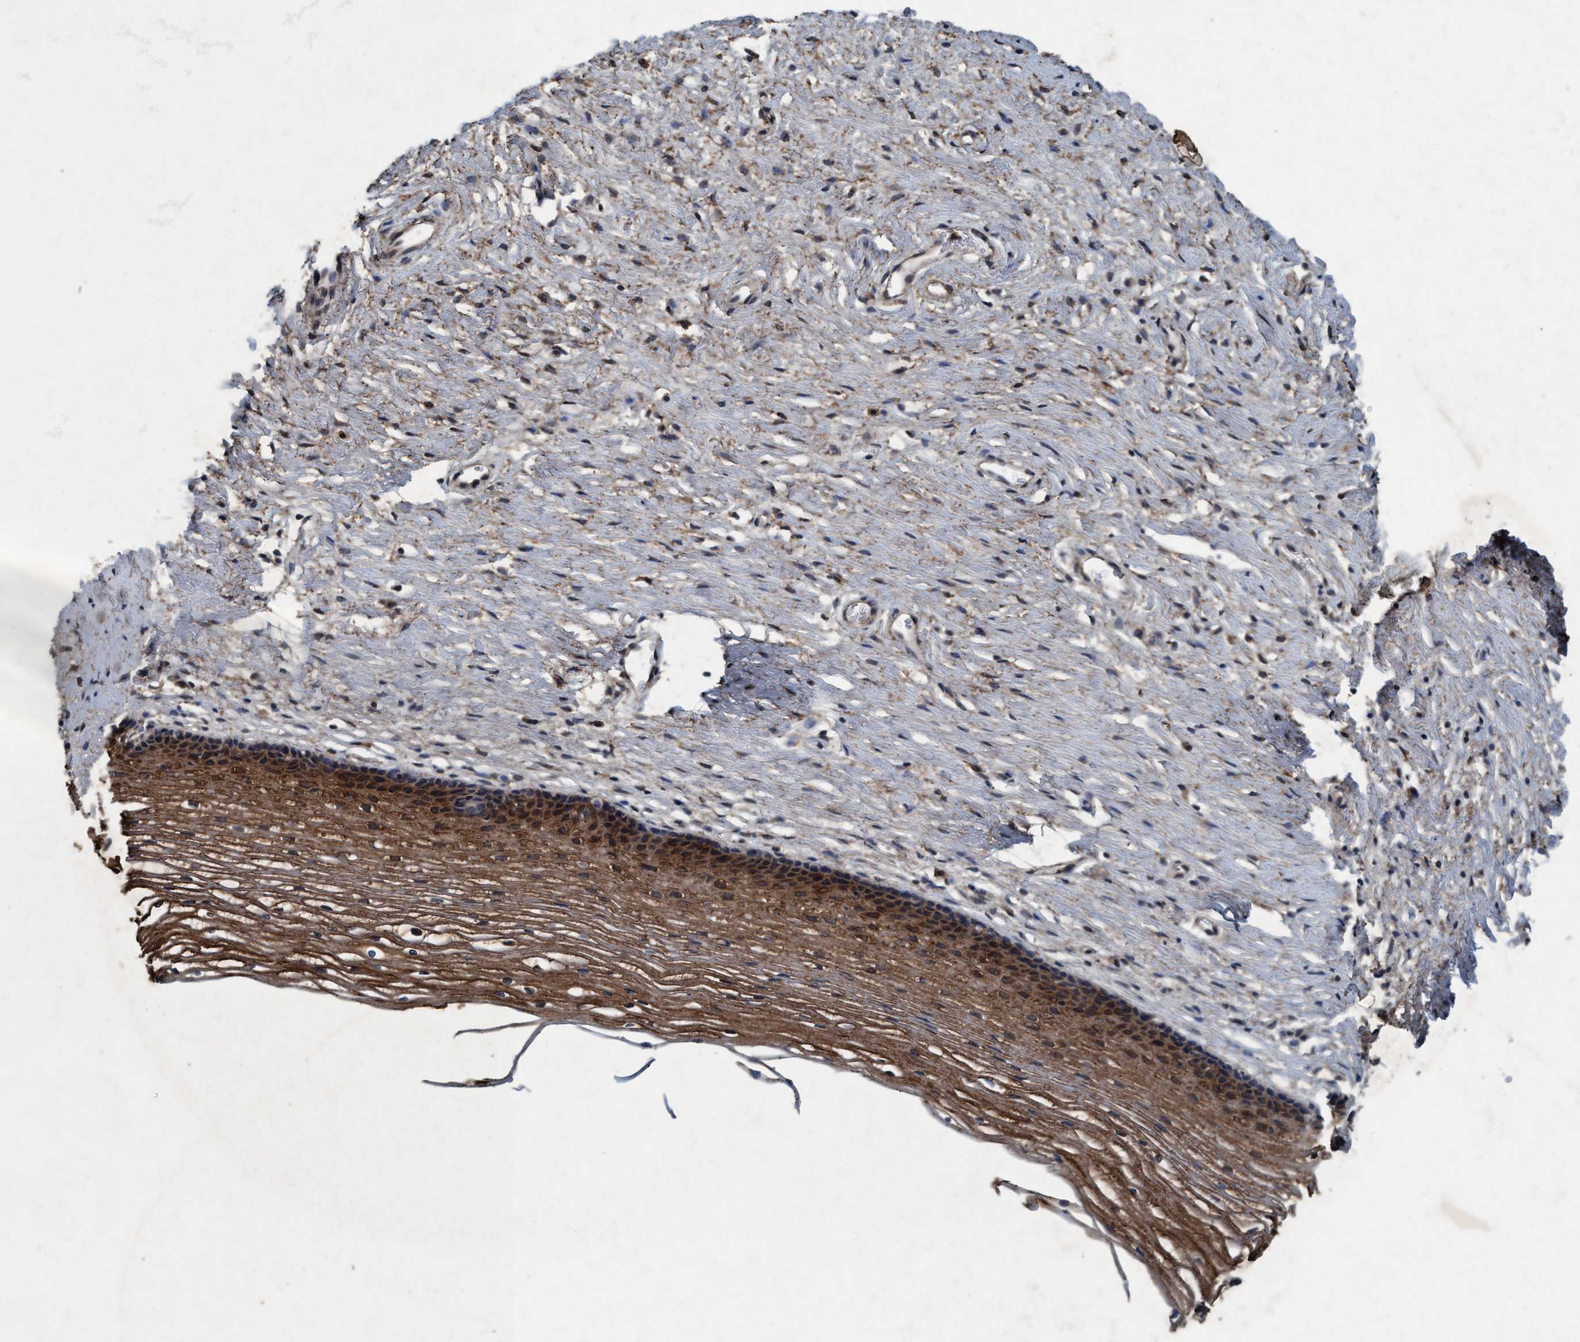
{"staining": {"intensity": "weak", "quantity": "25%-75%", "location": "cytoplasmic/membranous"}, "tissue": "cervix", "cell_type": "Glandular cells", "image_type": "normal", "snomed": [{"axis": "morphology", "description": "Normal tissue, NOS"}, {"axis": "topography", "description": "Cervix"}], "caption": "Weak cytoplasmic/membranous staining for a protein is seen in approximately 25%-75% of glandular cells of benign cervix using immunohistochemistry (IHC).", "gene": "AKT1S1", "patient": {"sex": "female", "age": 77}}